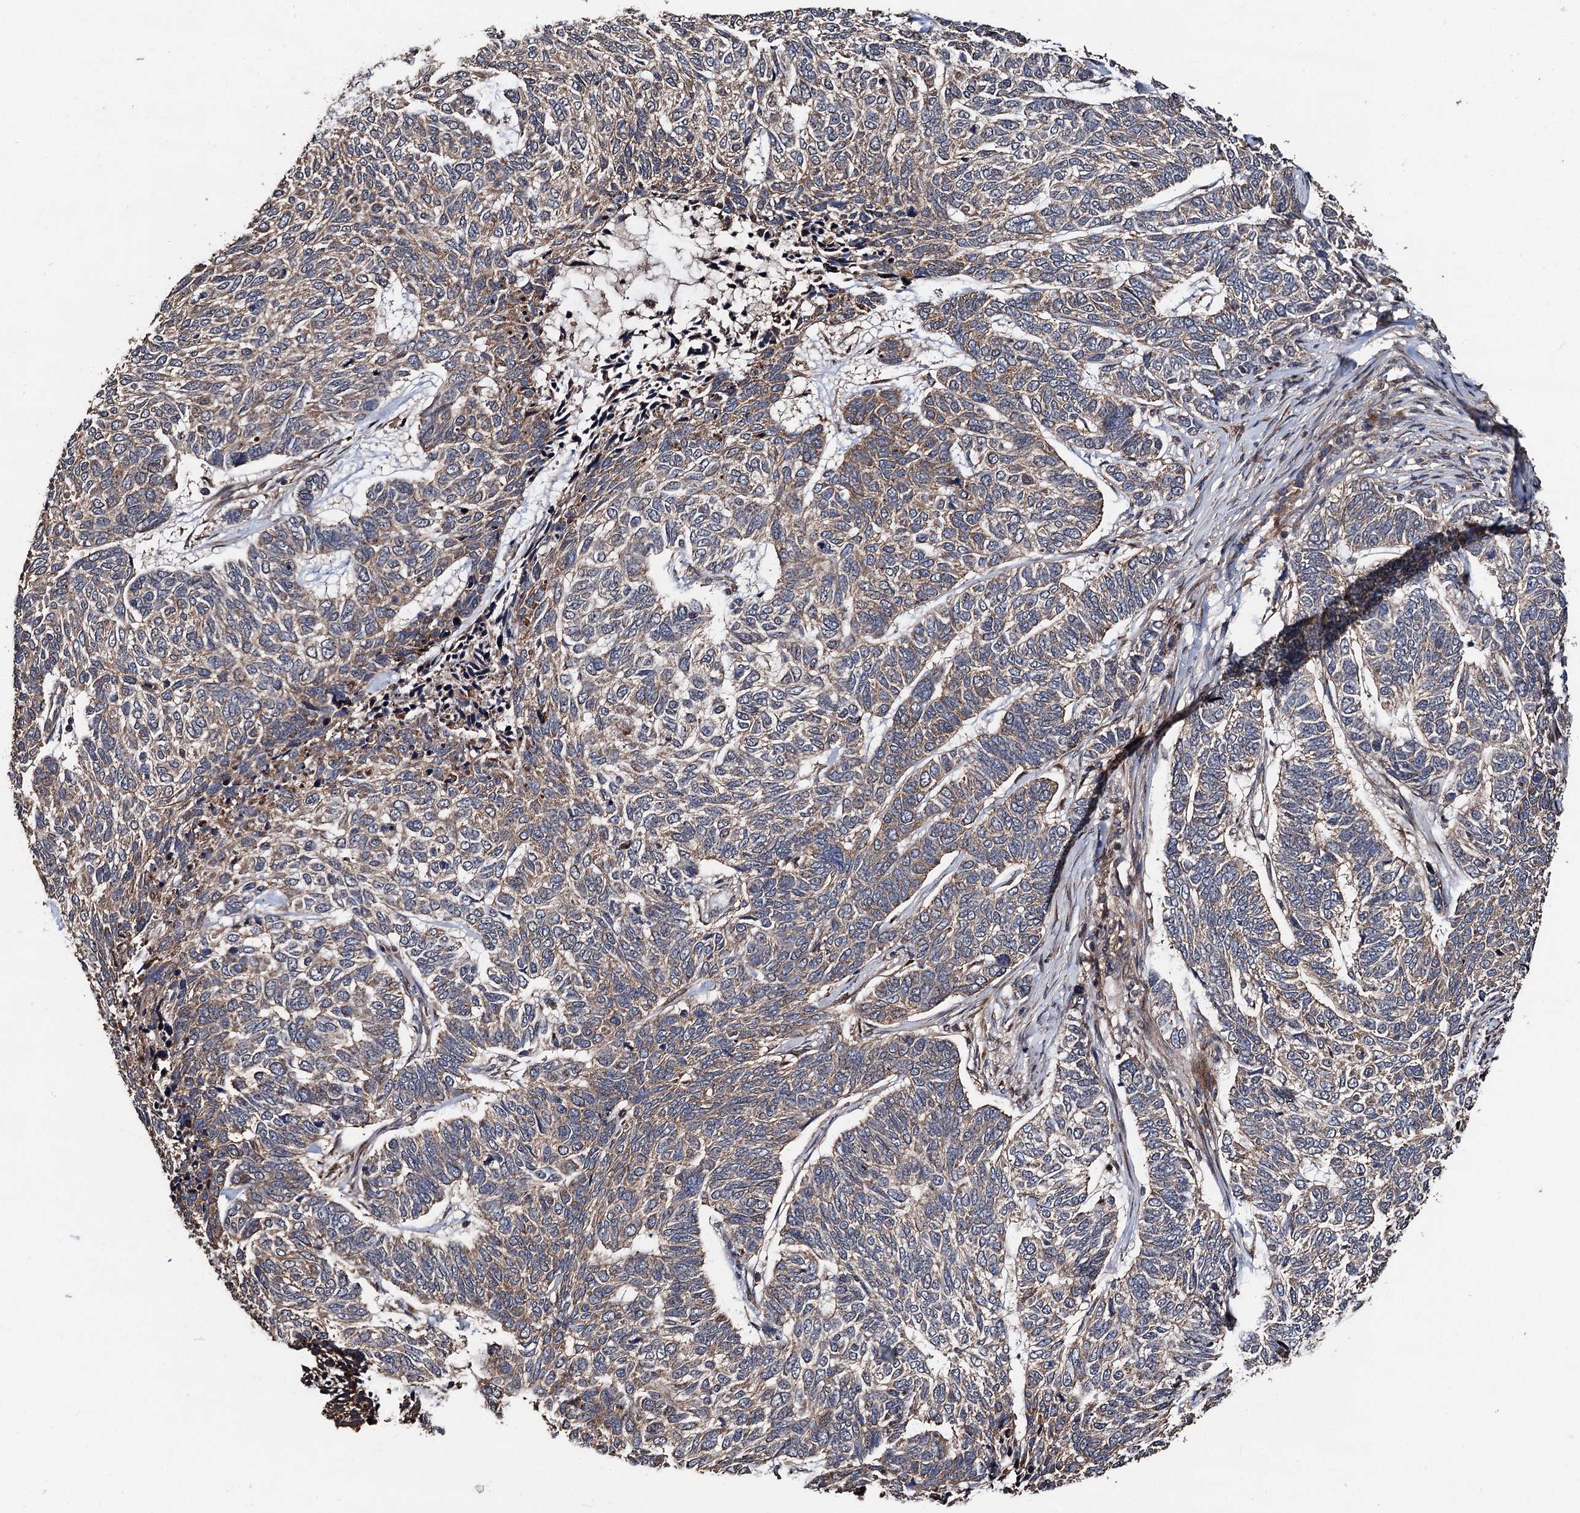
{"staining": {"intensity": "weak", "quantity": "25%-75%", "location": "cytoplasmic/membranous"}, "tissue": "skin cancer", "cell_type": "Tumor cells", "image_type": "cancer", "snomed": [{"axis": "morphology", "description": "Basal cell carcinoma"}, {"axis": "topography", "description": "Skin"}], "caption": "The photomicrograph demonstrates a brown stain indicating the presence of a protein in the cytoplasmic/membranous of tumor cells in skin basal cell carcinoma.", "gene": "TMEM39B", "patient": {"sex": "female", "age": 65}}